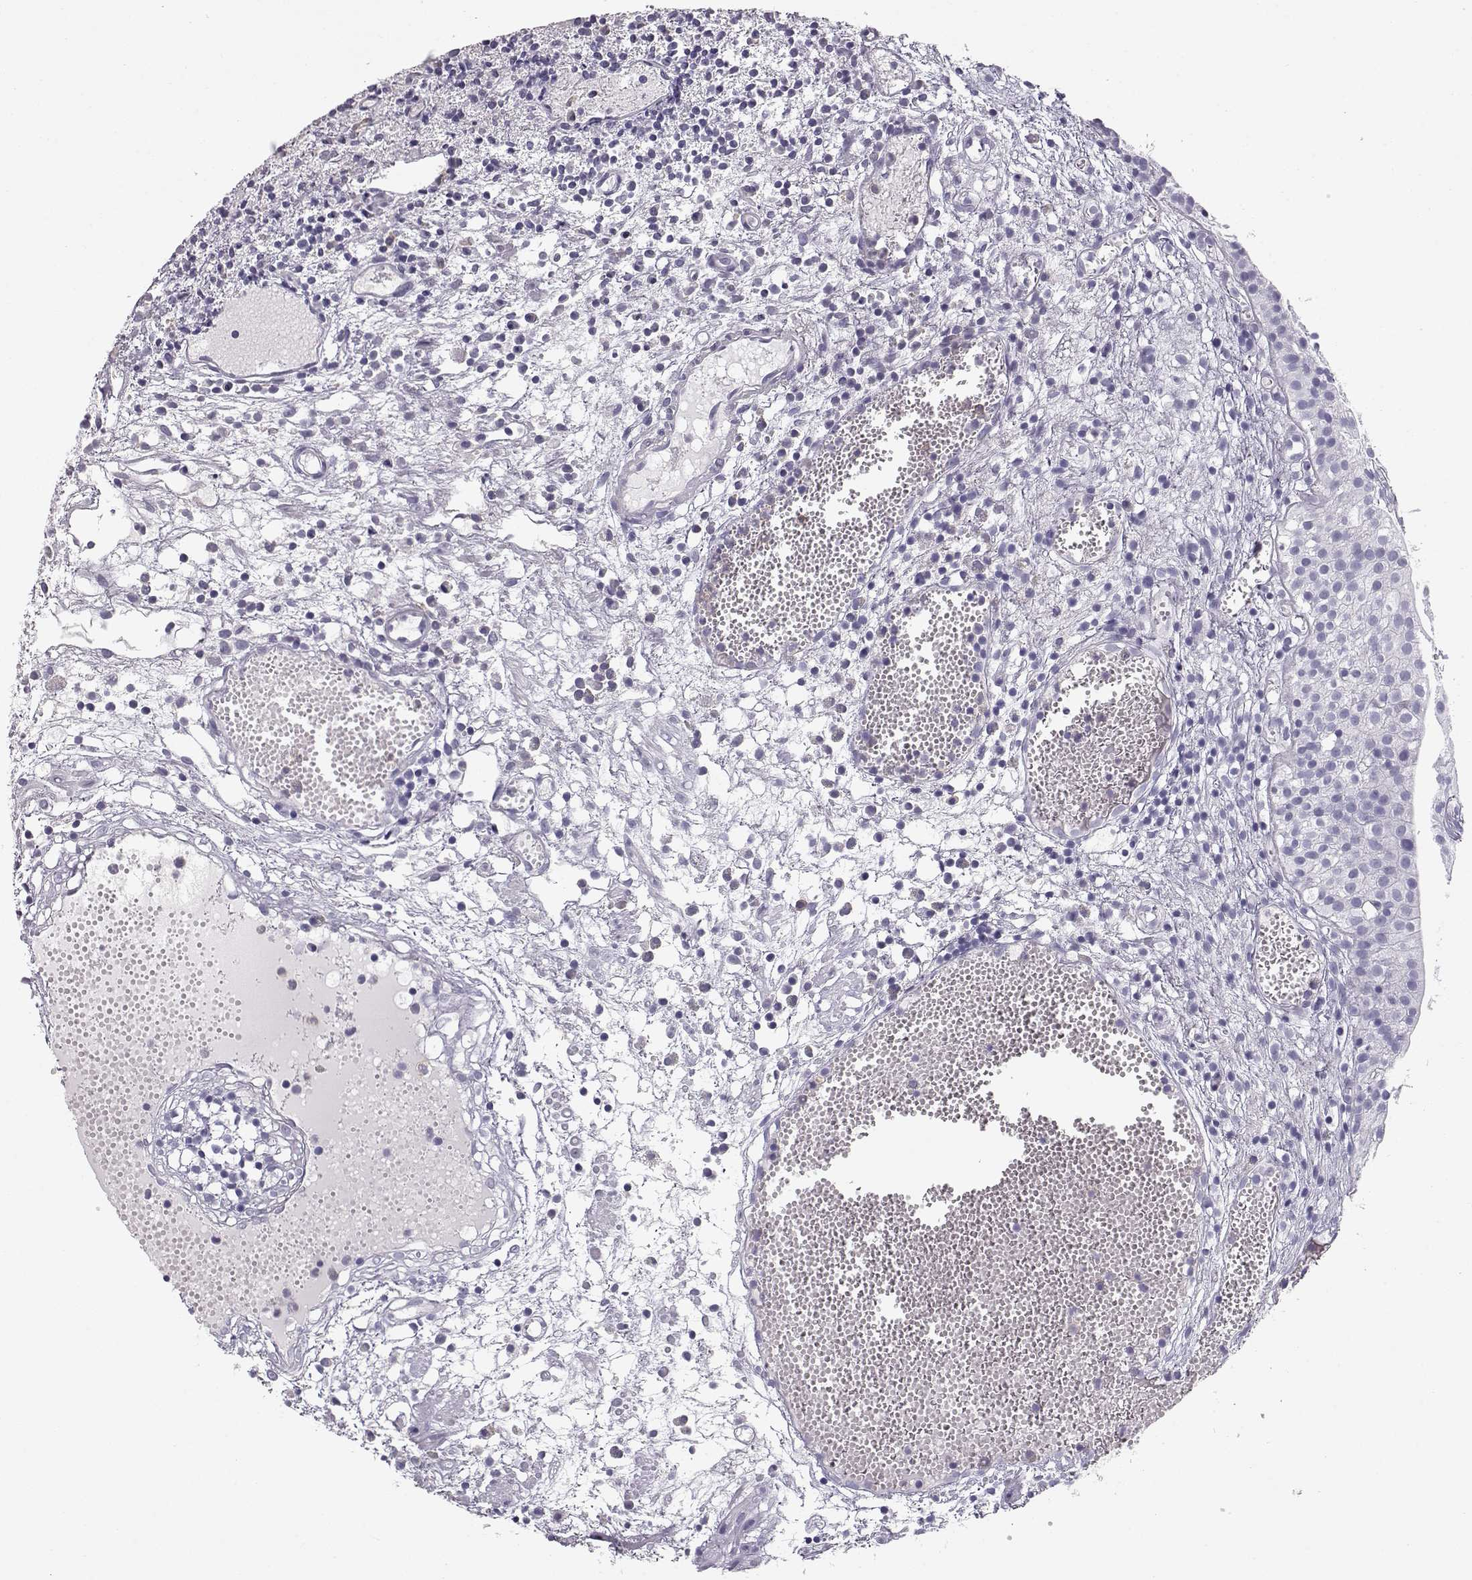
{"staining": {"intensity": "negative", "quantity": "none", "location": "none"}, "tissue": "urothelial cancer", "cell_type": "Tumor cells", "image_type": "cancer", "snomed": [{"axis": "morphology", "description": "Urothelial carcinoma, Low grade"}, {"axis": "topography", "description": "Urinary bladder"}], "caption": "Immunohistochemical staining of human low-grade urothelial carcinoma shows no significant positivity in tumor cells. The staining was performed using DAB to visualize the protein expression in brown, while the nuclei were stained in blue with hematoxylin (Magnification: 20x).", "gene": "MIP", "patient": {"sex": "male", "age": 79}}